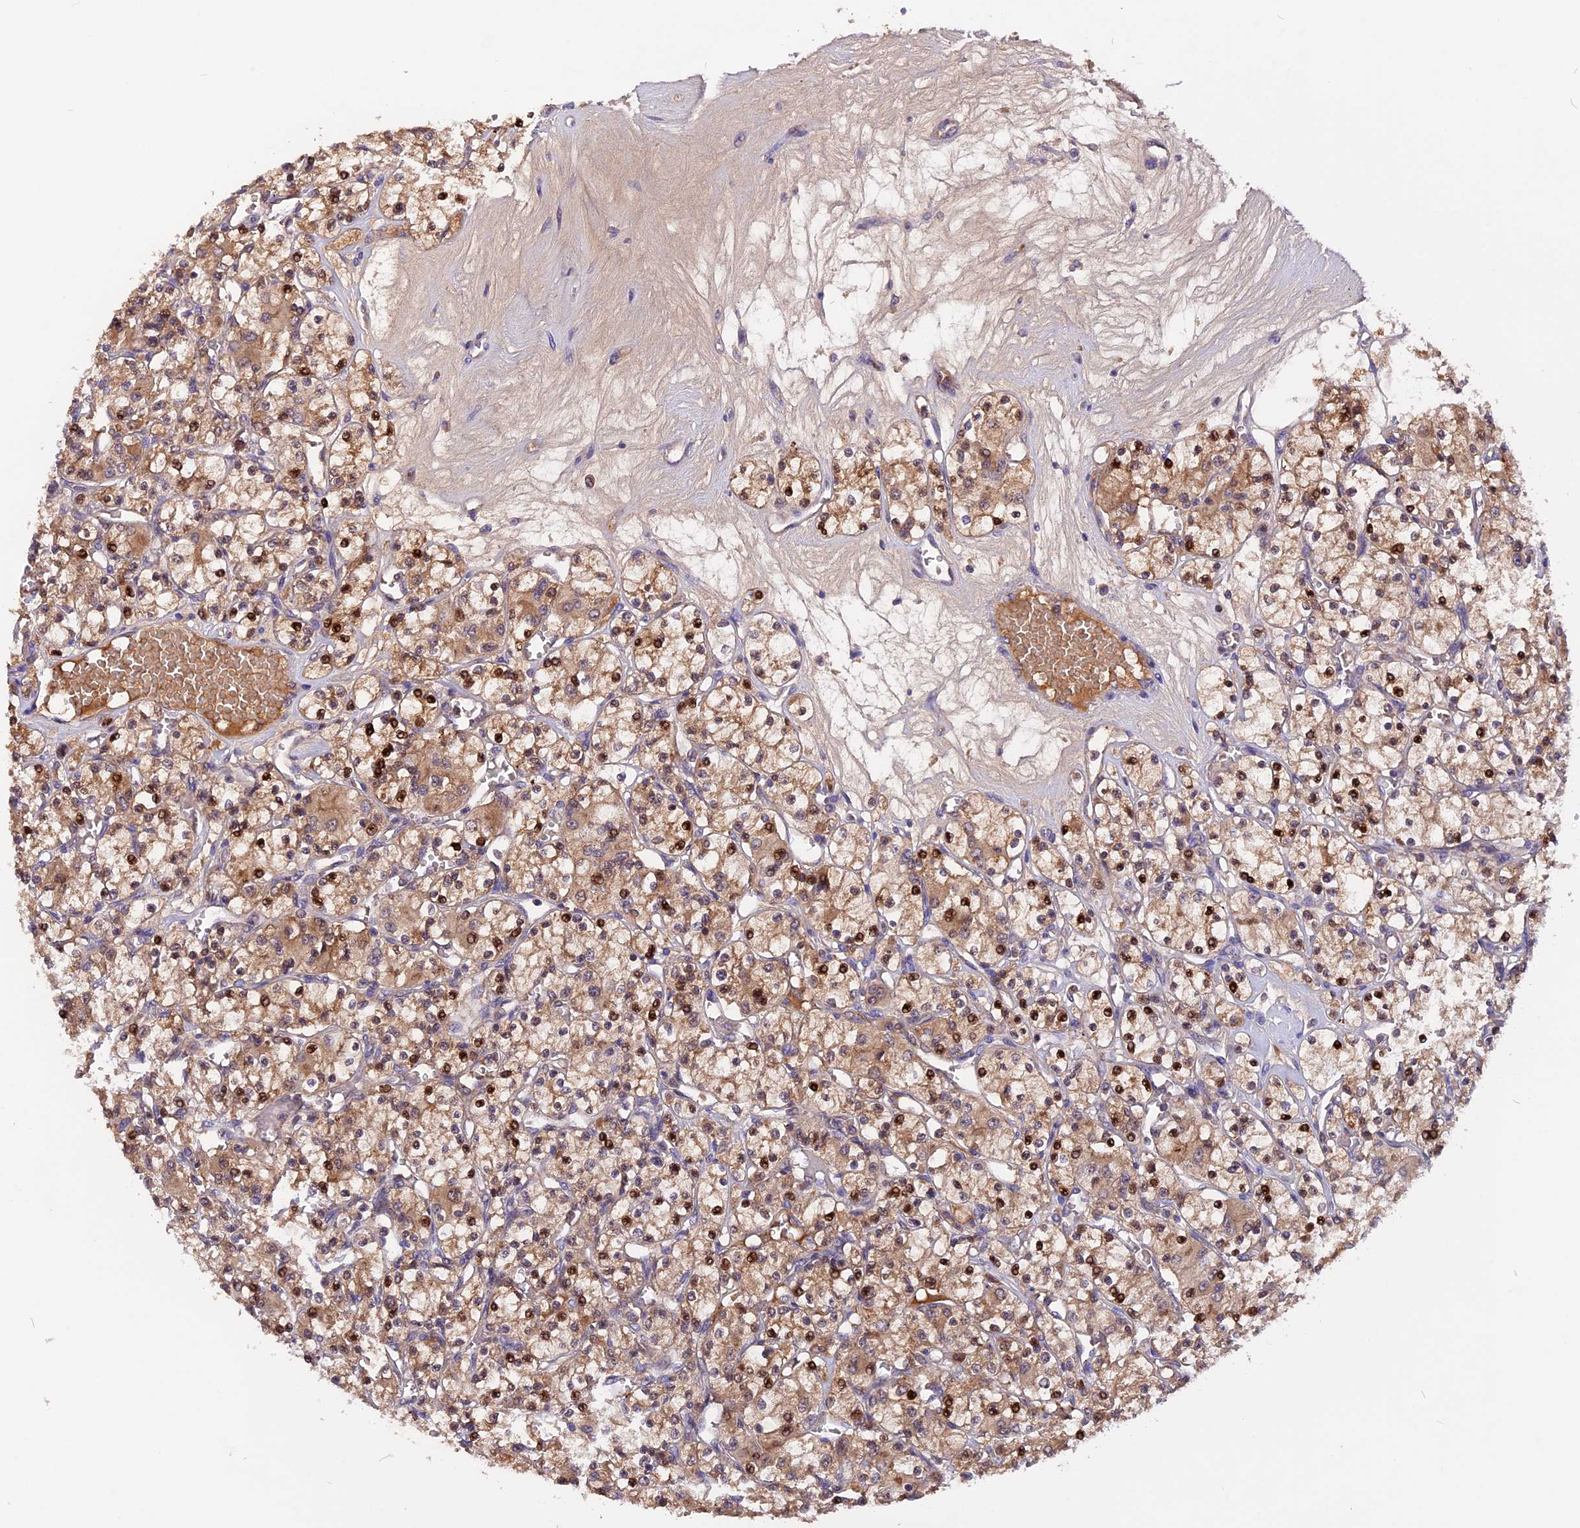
{"staining": {"intensity": "moderate", "quantity": ">75%", "location": "cytoplasmic/membranous,nuclear"}, "tissue": "renal cancer", "cell_type": "Tumor cells", "image_type": "cancer", "snomed": [{"axis": "morphology", "description": "Adenocarcinoma, NOS"}, {"axis": "topography", "description": "Kidney"}], "caption": "Immunohistochemical staining of human adenocarcinoma (renal) demonstrates moderate cytoplasmic/membranous and nuclear protein staining in about >75% of tumor cells. Immunohistochemistry (ihc) stains the protein of interest in brown and the nuclei are stained blue.", "gene": "MARK4", "patient": {"sex": "female", "age": 59}}